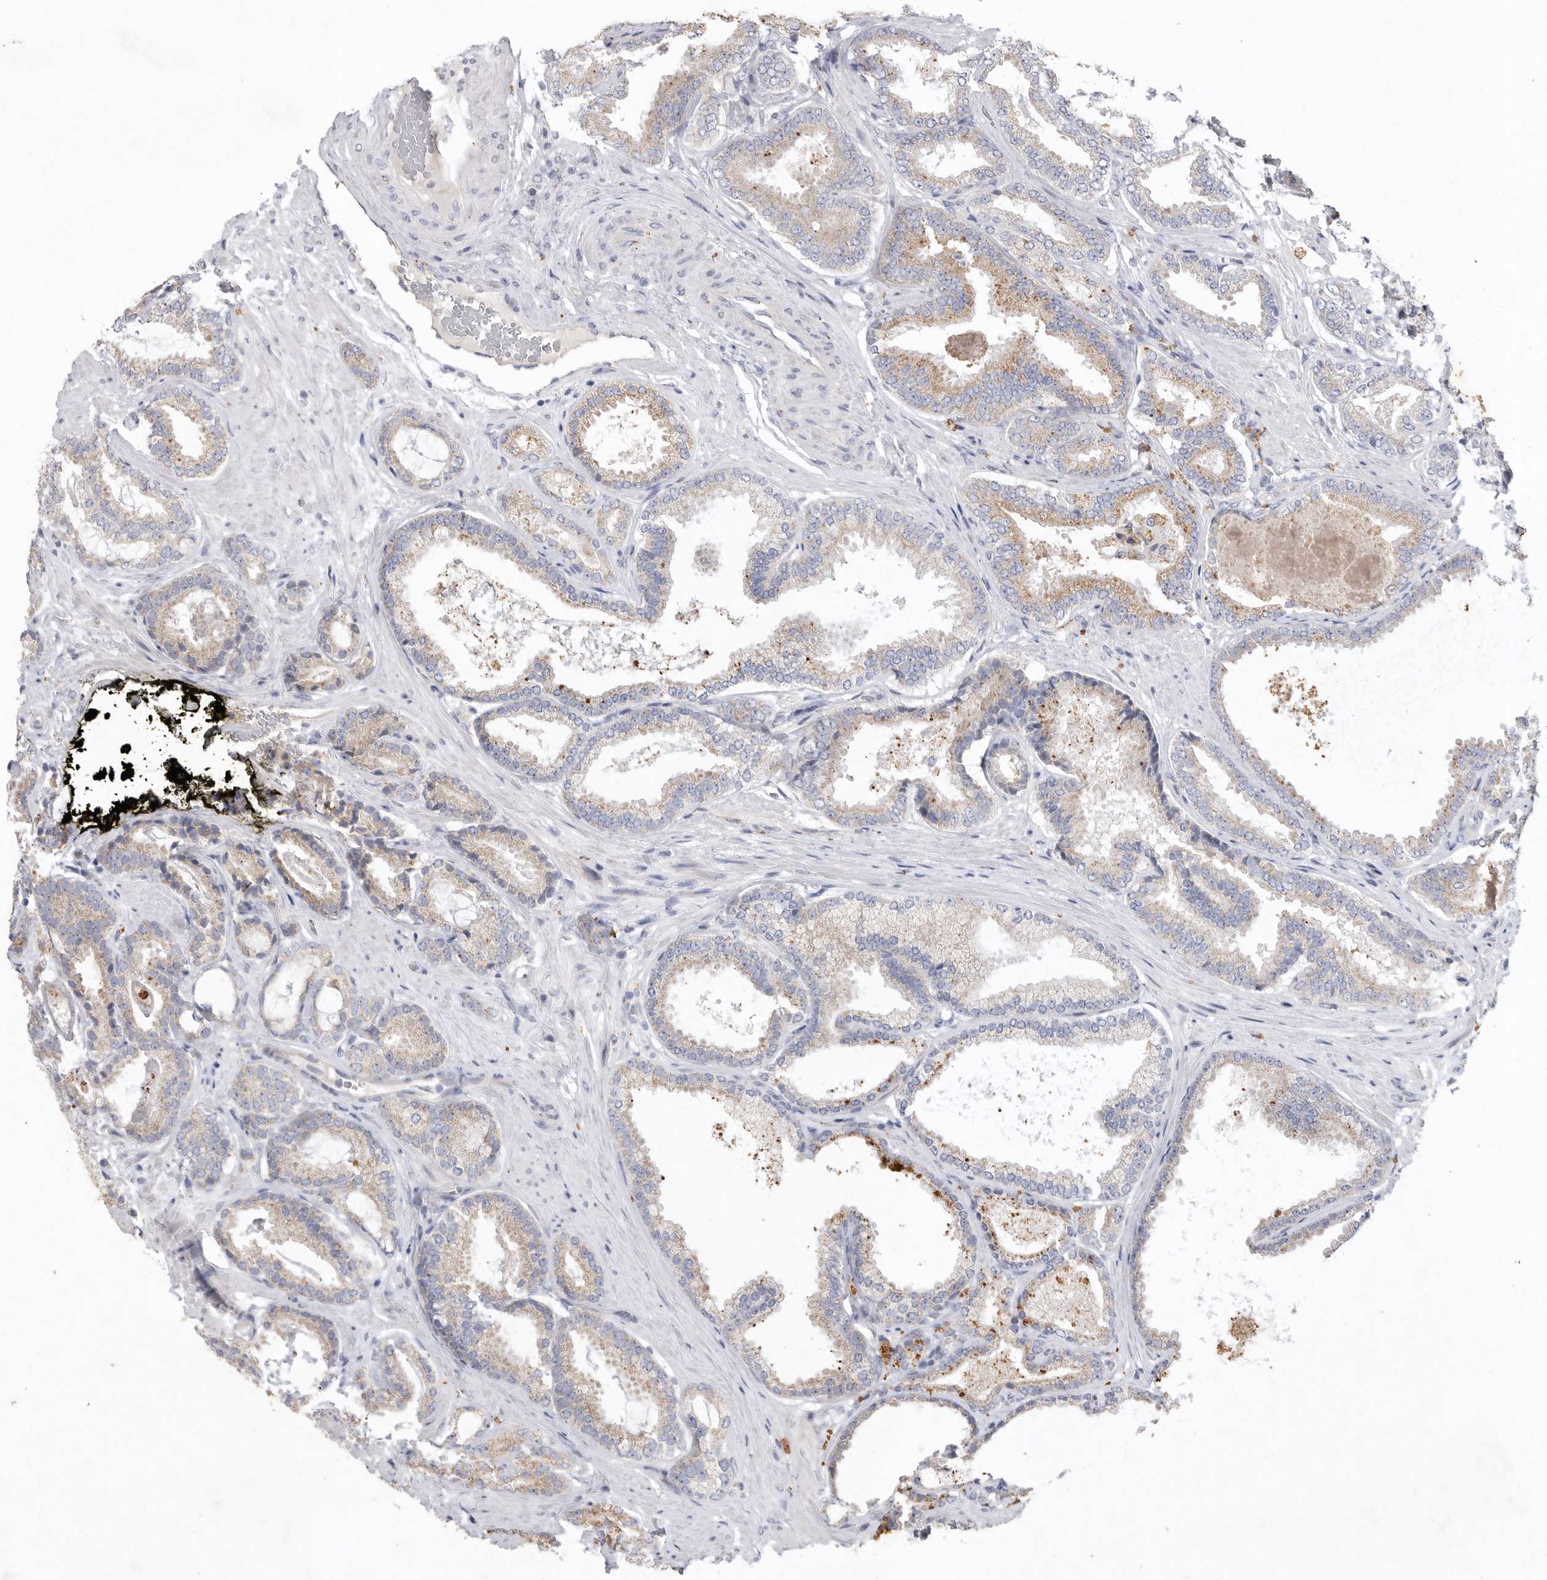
{"staining": {"intensity": "weak", "quantity": ">75%", "location": "cytoplasmic/membranous"}, "tissue": "prostate cancer", "cell_type": "Tumor cells", "image_type": "cancer", "snomed": [{"axis": "morphology", "description": "Adenocarcinoma, Low grade"}, {"axis": "topography", "description": "Prostate"}], "caption": "Tumor cells demonstrate low levels of weak cytoplasmic/membranous staining in about >75% of cells in prostate cancer.", "gene": "MRPL41", "patient": {"sex": "male", "age": 71}}